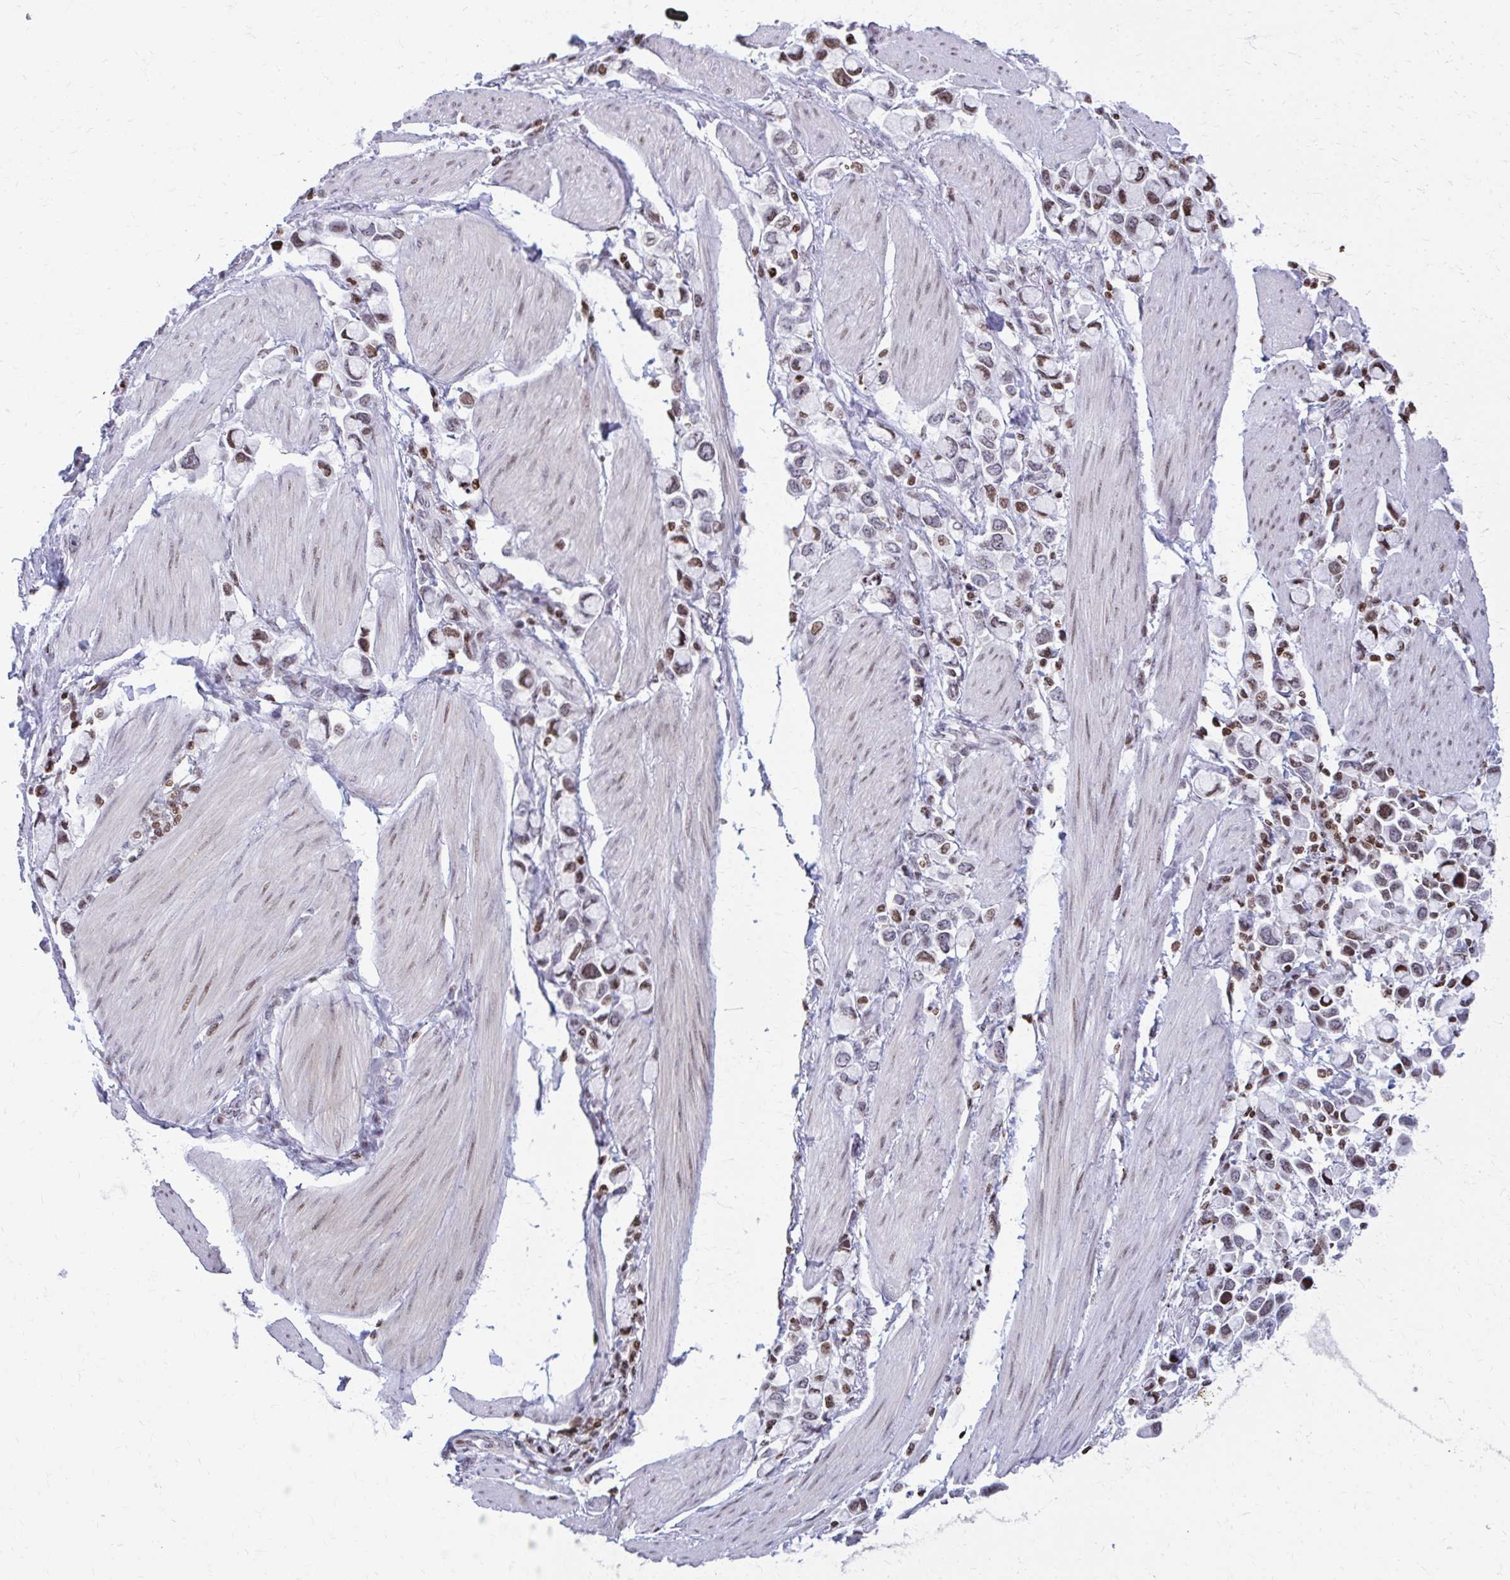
{"staining": {"intensity": "moderate", "quantity": "25%-75%", "location": "nuclear"}, "tissue": "stomach cancer", "cell_type": "Tumor cells", "image_type": "cancer", "snomed": [{"axis": "morphology", "description": "Adenocarcinoma, NOS"}, {"axis": "topography", "description": "Stomach"}], "caption": "Stomach cancer stained with DAB (3,3'-diaminobenzidine) IHC exhibits medium levels of moderate nuclear expression in approximately 25%-75% of tumor cells. The staining is performed using DAB (3,3'-diaminobenzidine) brown chromogen to label protein expression. The nuclei are counter-stained blue using hematoxylin.", "gene": "AP5M1", "patient": {"sex": "female", "age": 81}}